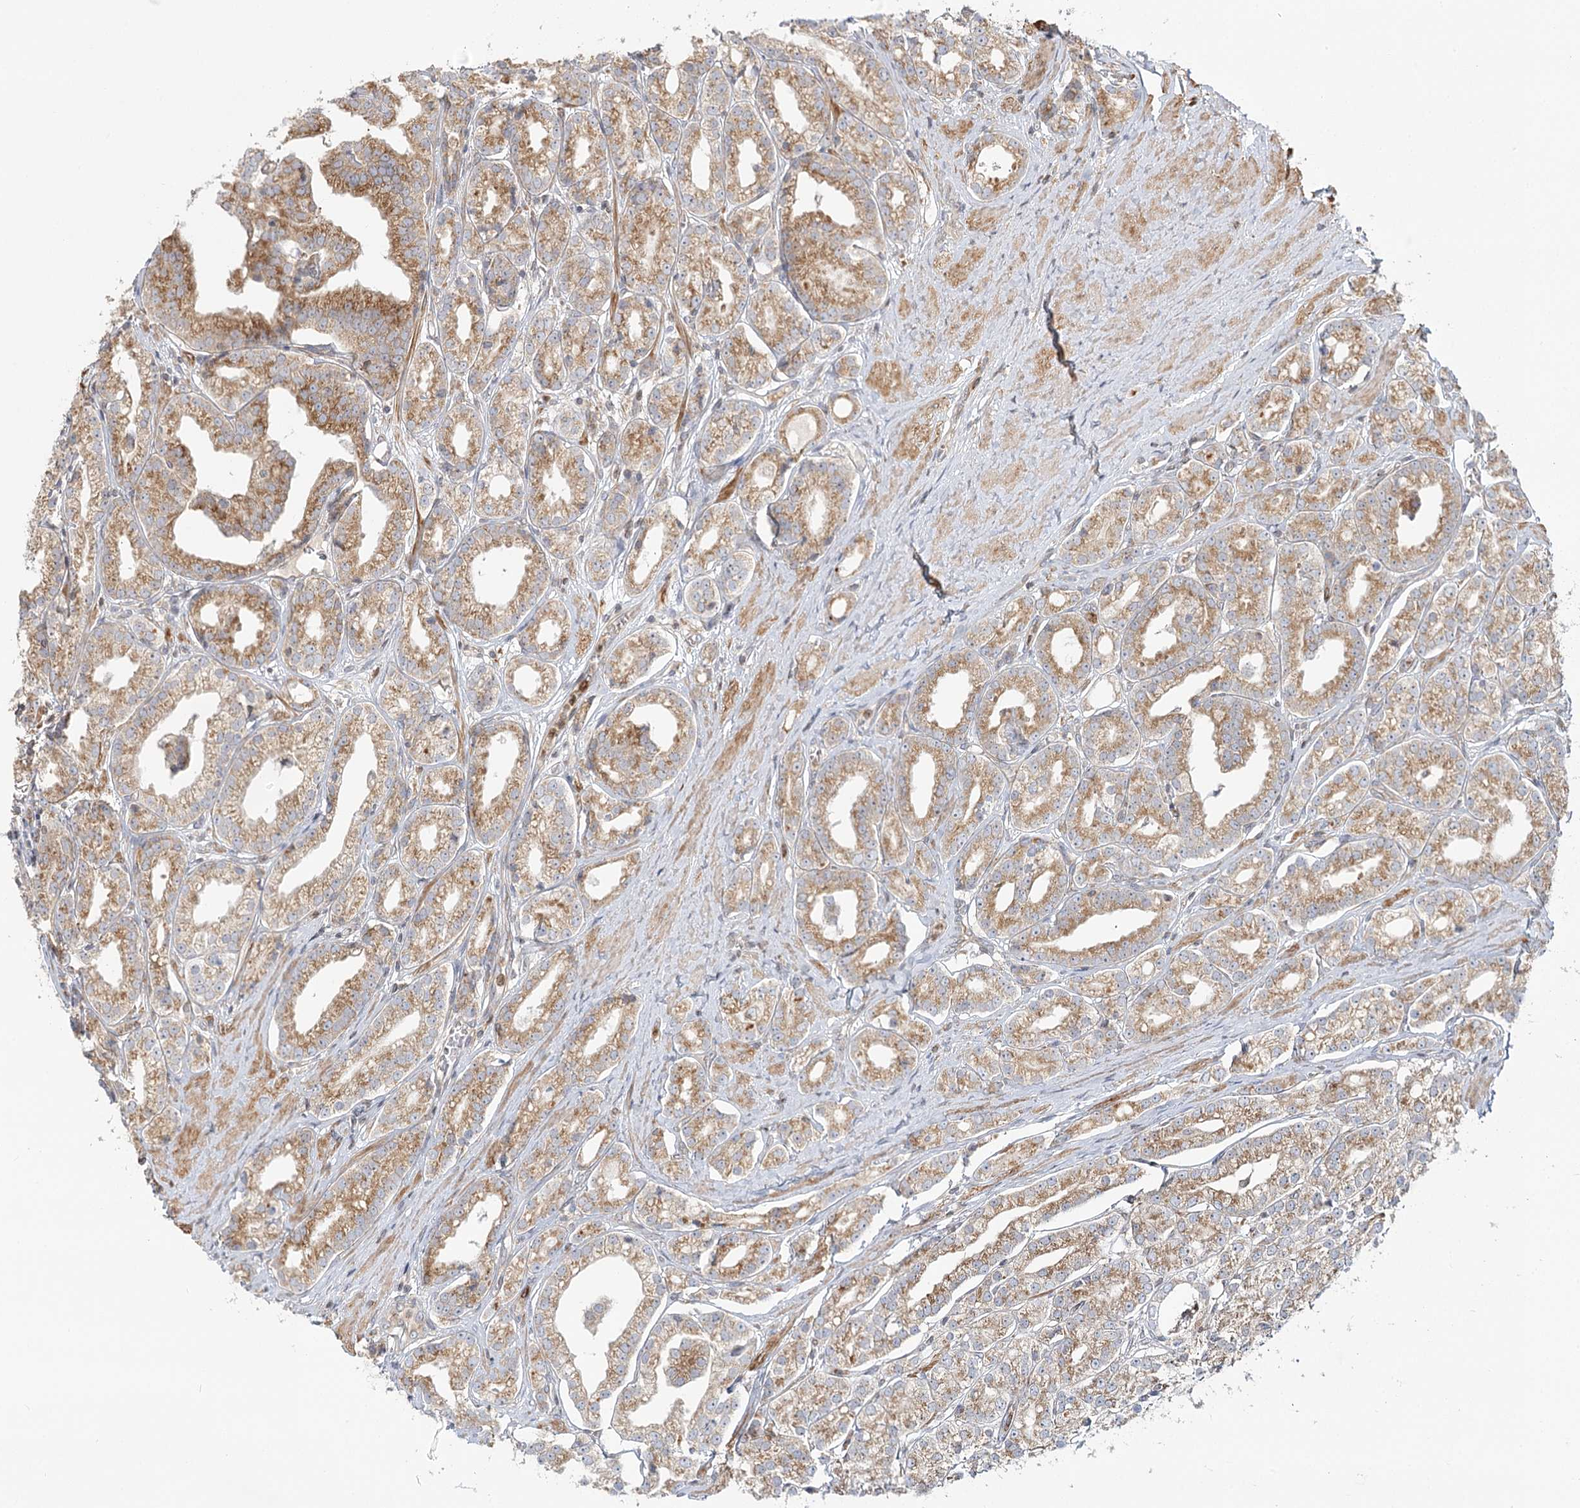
{"staining": {"intensity": "moderate", "quantity": "25%-75%", "location": "cytoplasmic/membranous"}, "tissue": "prostate cancer", "cell_type": "Tumor cells", "image_type": "cancer", "snomed": [{"axis": "morphology", "description": "Adenocarcinoma, High grade"}, {"axis": "topography", "description": "Prostate"}], "caption": "A photomicrograph of prostate cancer stained for a protein reveals moderate cytoplasmic/membranous brown staining in tumor cells.", "gene": "MTMR3", "patient": {"sex": "male", "age": 69}}